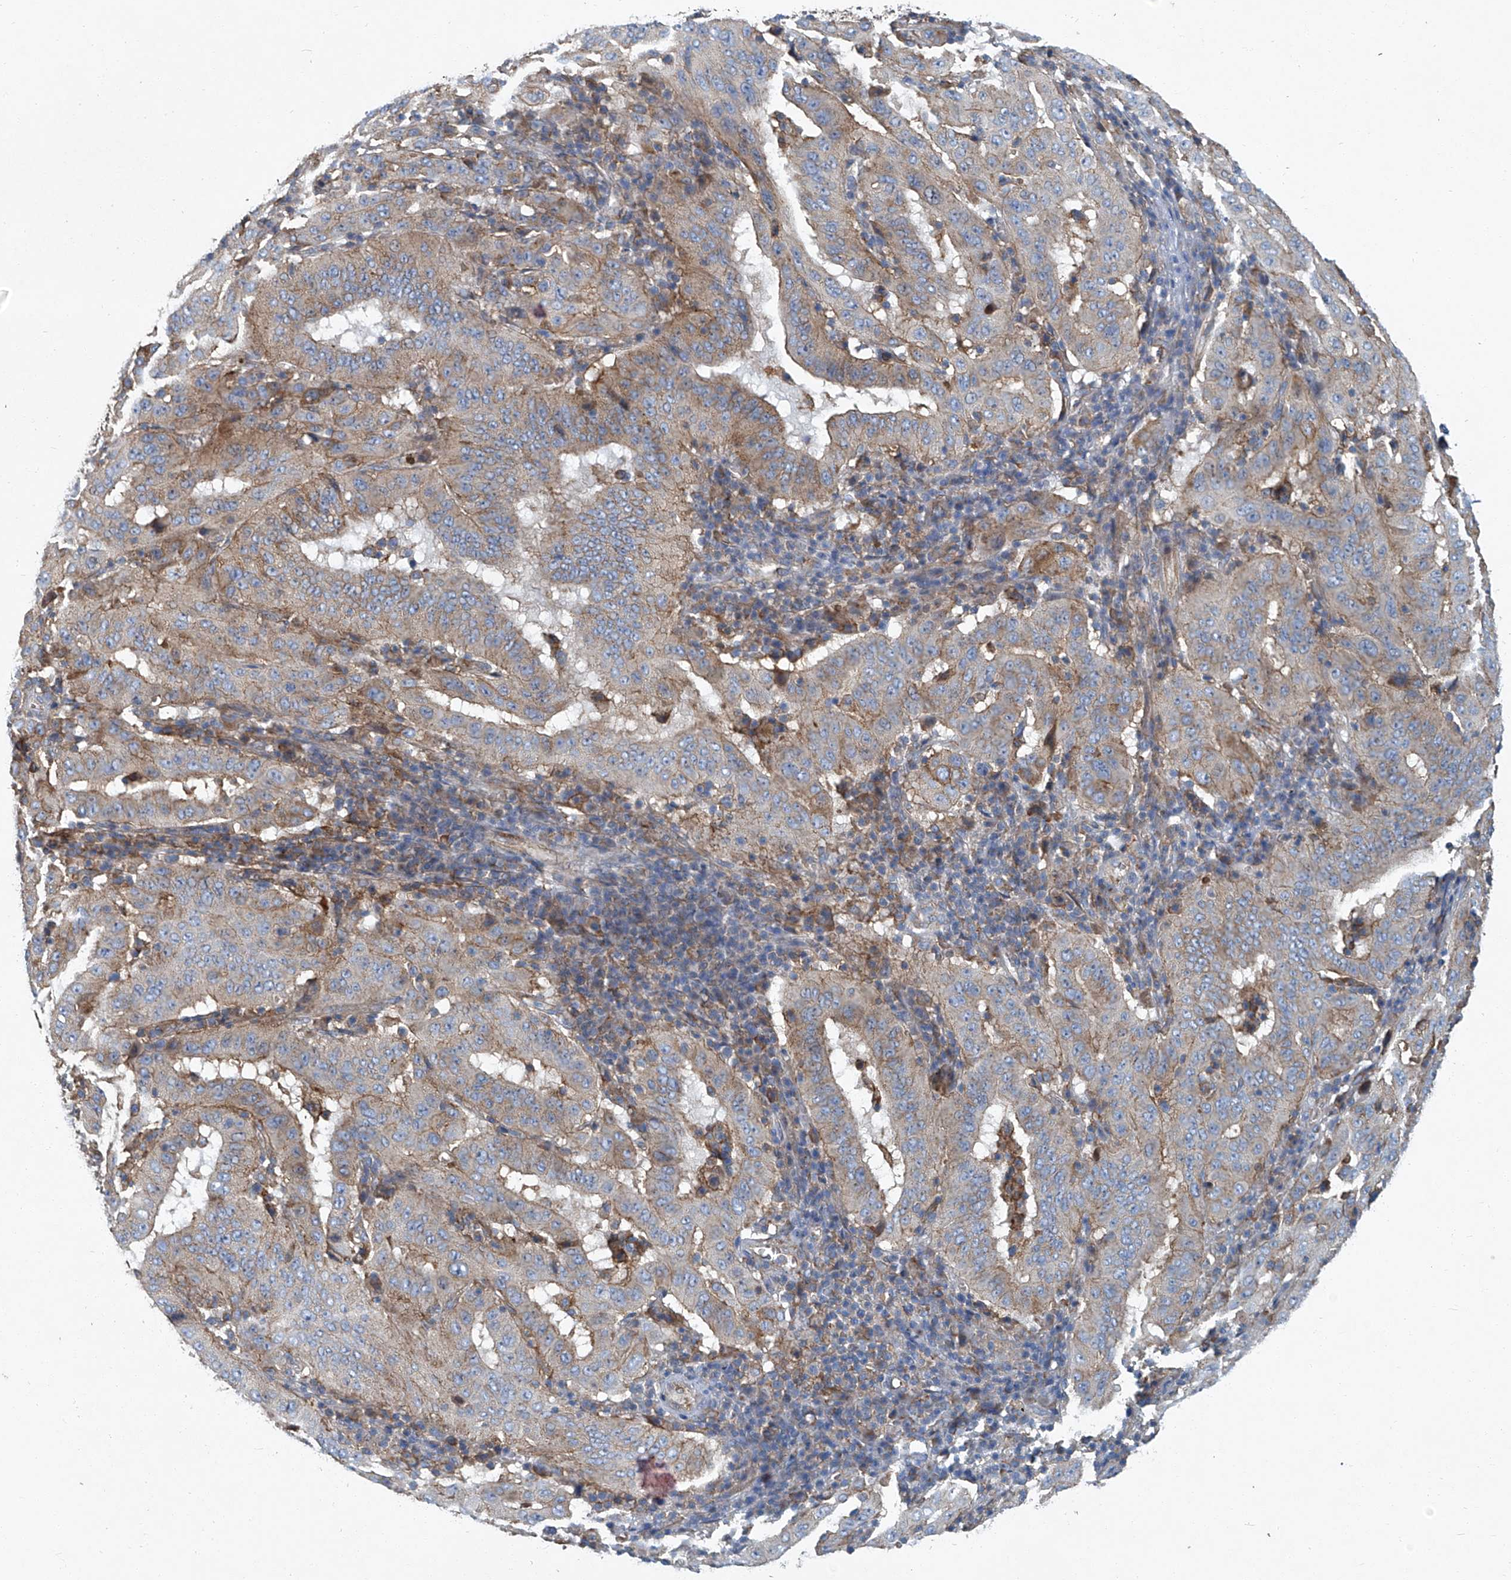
{"staining": {"intensity": "weak", "quantity": "<25%", "location": "cytoplasmic/membranous"}, "tissue": "pancreatic cancer", "cell_type": "Tumor cells", "image_type": "cancer", "snomed": [{"axis": "morphology", "description": "Adenocarcinoma, NOS"}, {"axis": "topography", "description": "Pancreas"}], "caption": "High magnification brightfield microscopy of adenocarcinoma (pancreatic) stained with DAB (3,3'-diaminobenzidine) (brown) and counterstained with hematoxylin (blue): tumor cells show no significant positivity.", "gene": "PIGH", "patient": {"sex": "male", "age": 63}}